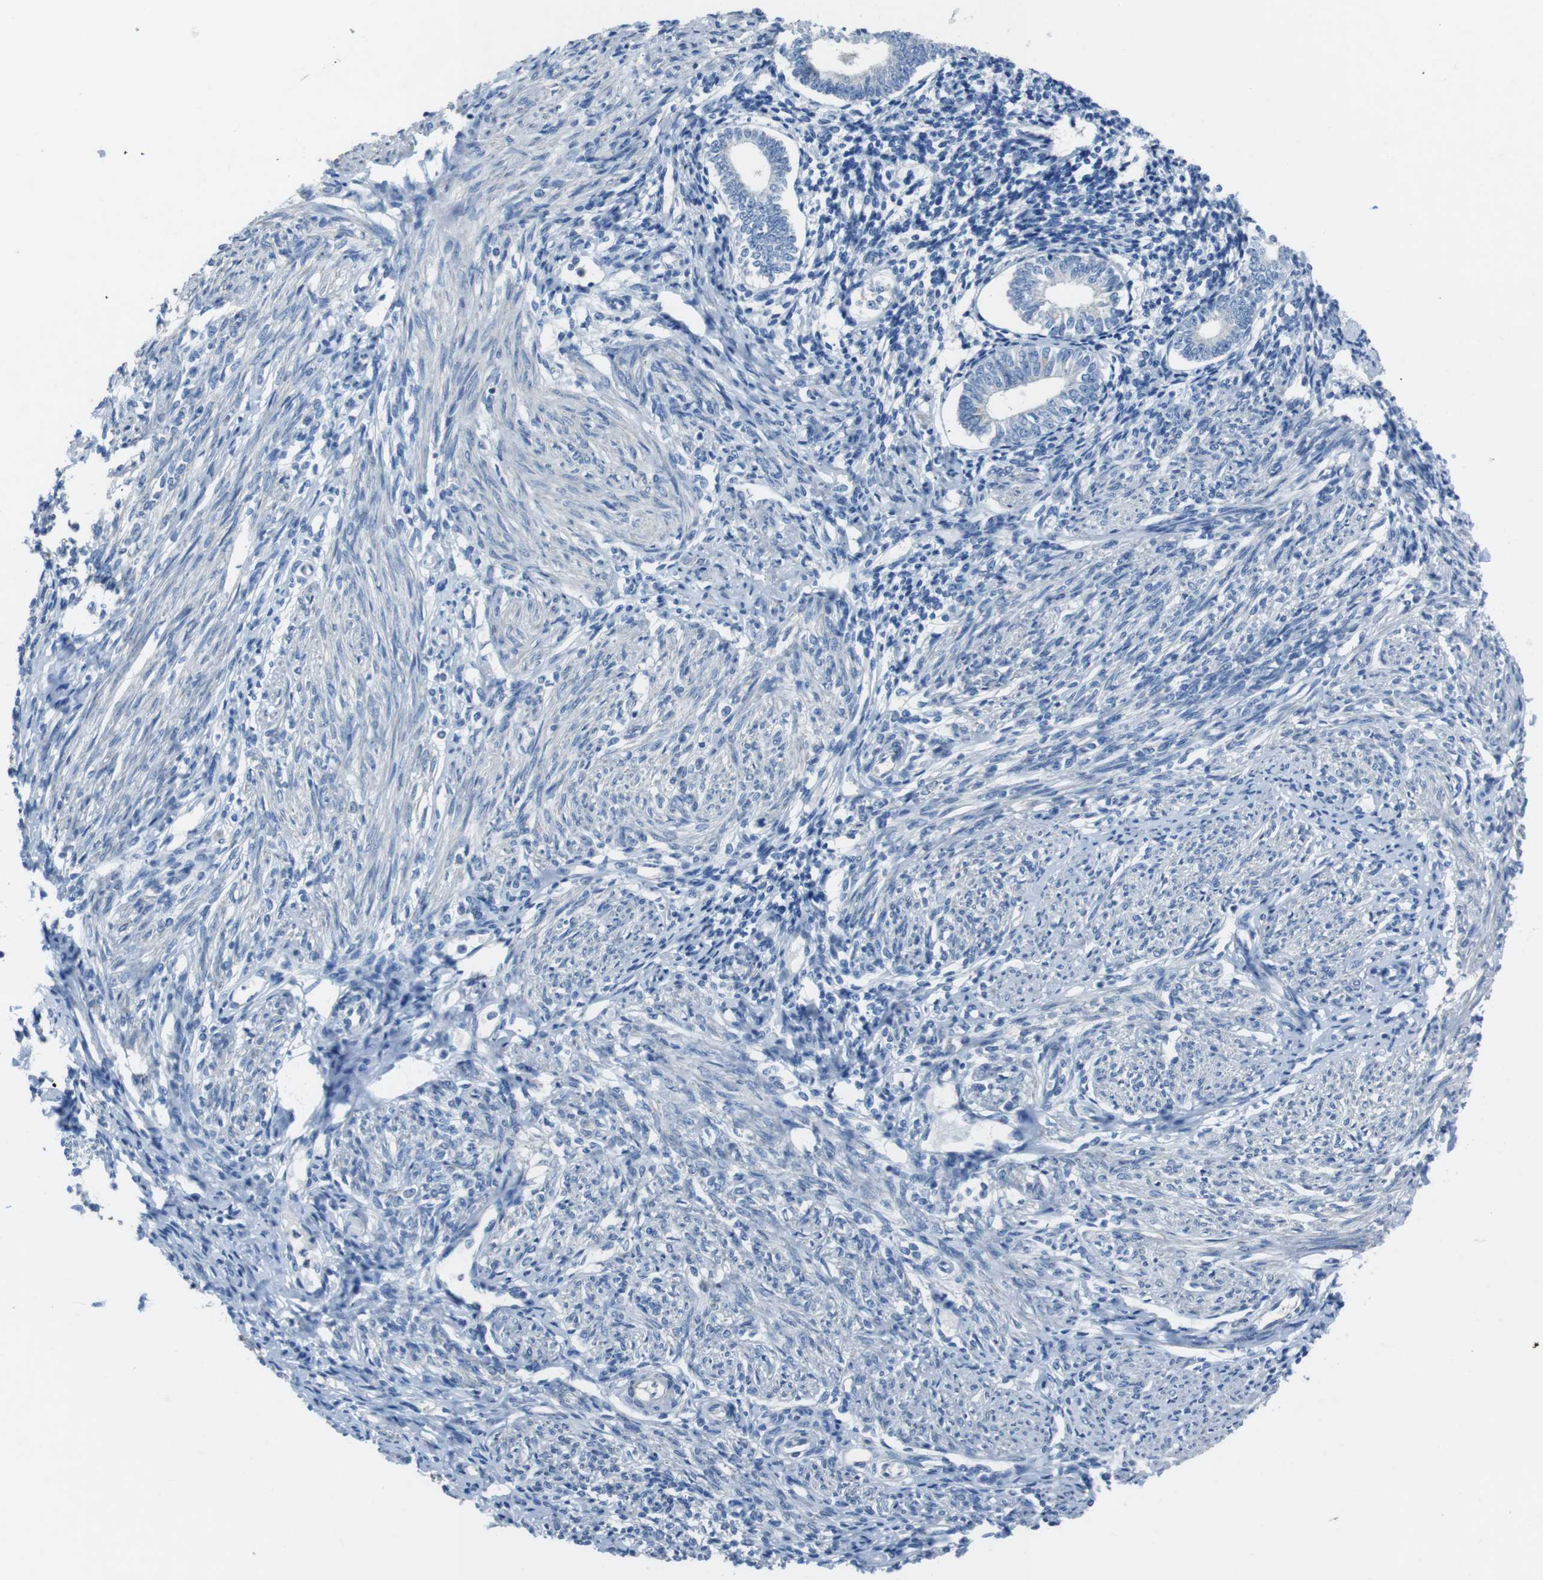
{"staining": {"intensity": "negative", "quantity": "none", "location": "none"}, "tissue": "endometrium", "cell_type": "Cells in endometrial stroma", "image_type": "normal", "snomed": [{"axis": "morphology", "description": "Normal tissue, NOS"}, {"axis": "topography", "description": "Endometrium"}], "caption": "High magnification brightfield microscopy of normal endometrium stained with DAB (3,3'-diaminobenzidine) (brown) and counterstained with hematoxylin (blue): cells in endometrial stroma show no significant positivity. (Brightfield microscopy of DAB immunohistochemistry (IHC) at high magnification).", "gene": "CYP2C19", "patient": {"sex": "female", "age": 71}}